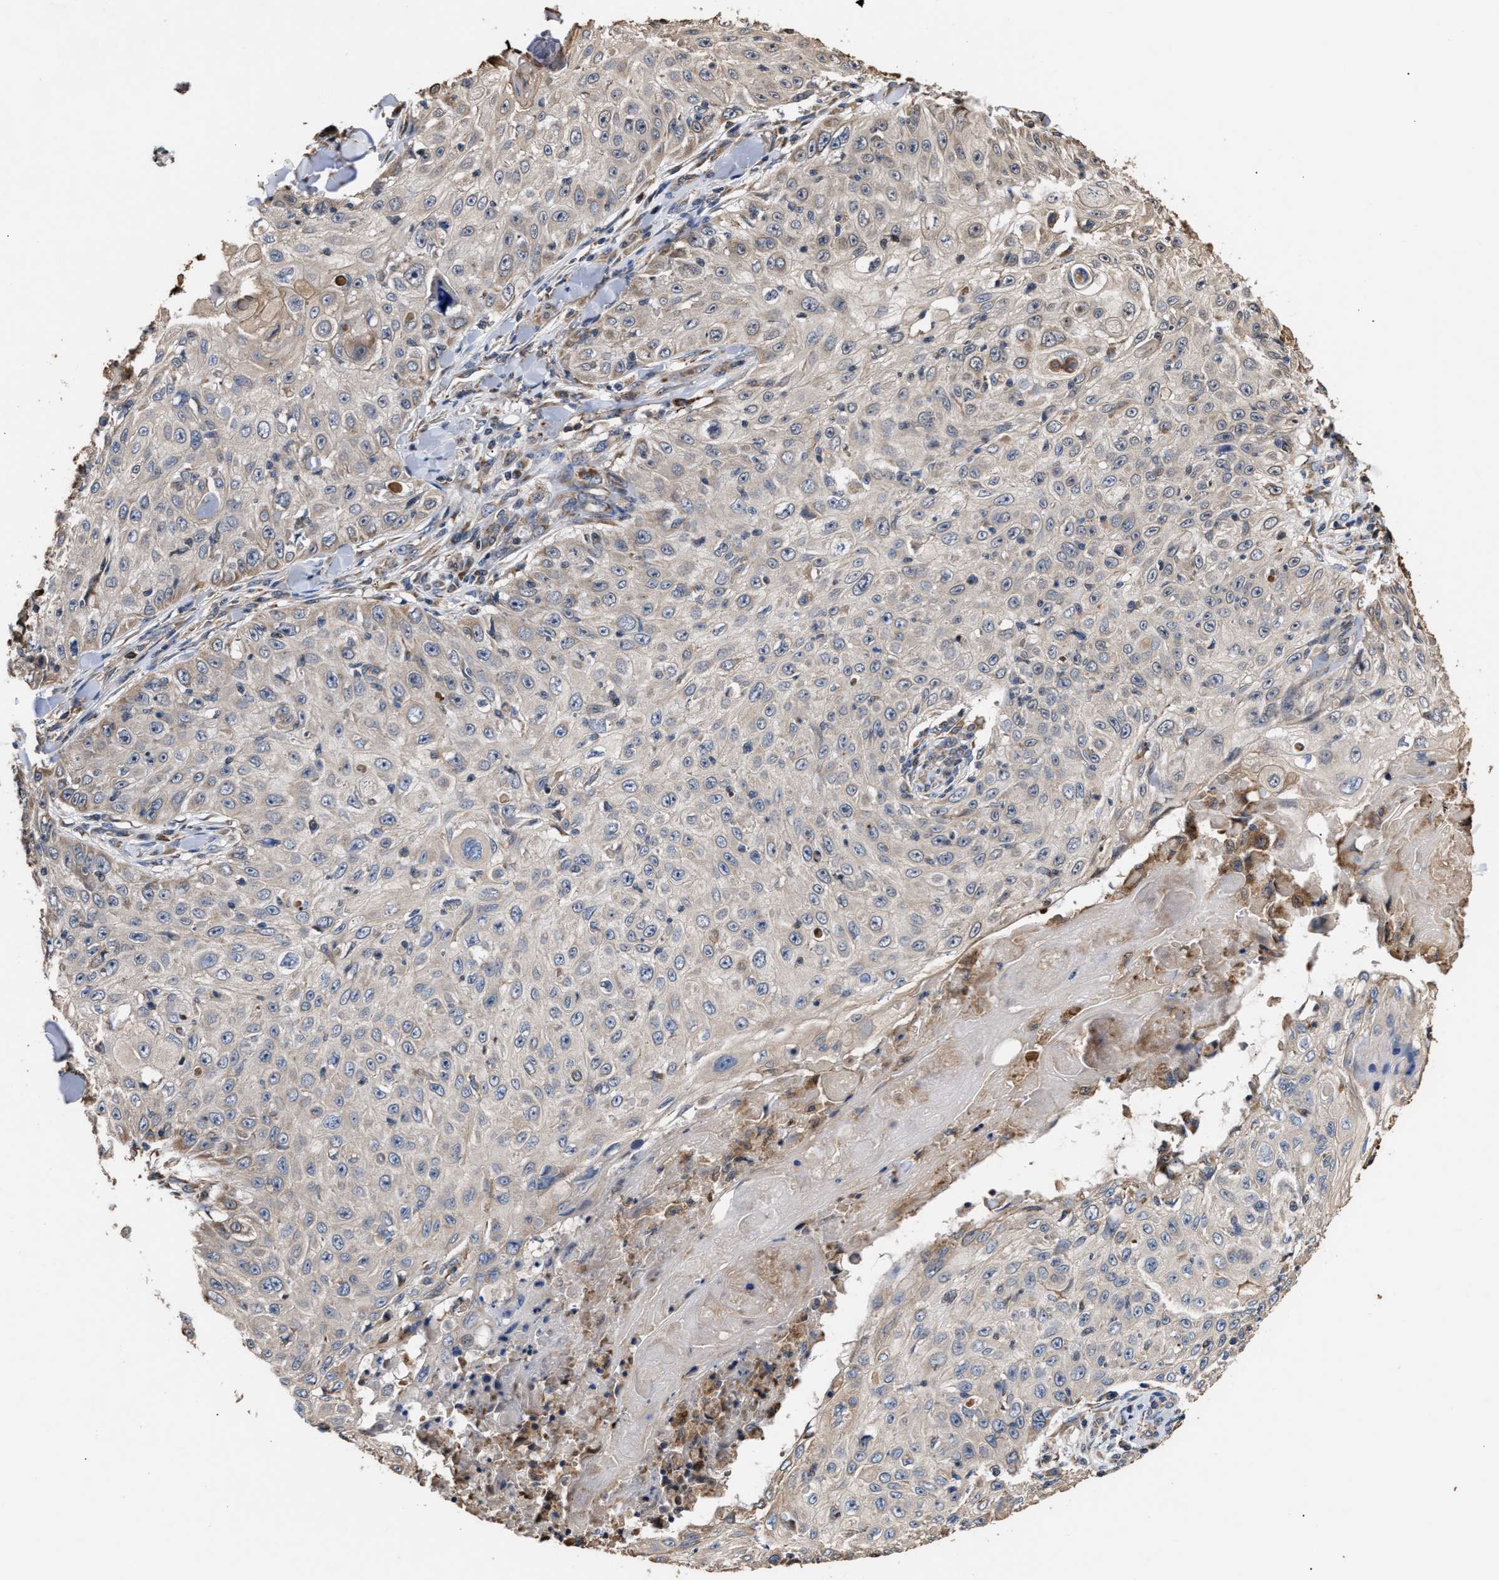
{"staining": {"intensity": "negative", "quantity": "none", "location": "none"}, "tissue": "skin cancer", "cell_type": "Tumor cells", "image_type": "cancer", "snomed": [{"axis": "morphology", "description": "Squamous cell carcinoma, NOS"}, {"axis": "topography", "description": "Skin"}], "caption": "Immunohistochemistry (IHC) histopathology image of human skin cancer (squamous cell carcinoma) stained for a protein (brown), which shows no expression in tumor cells.", "gene": "GOSR1", "patient": {"sex": "male", "age": 86}}